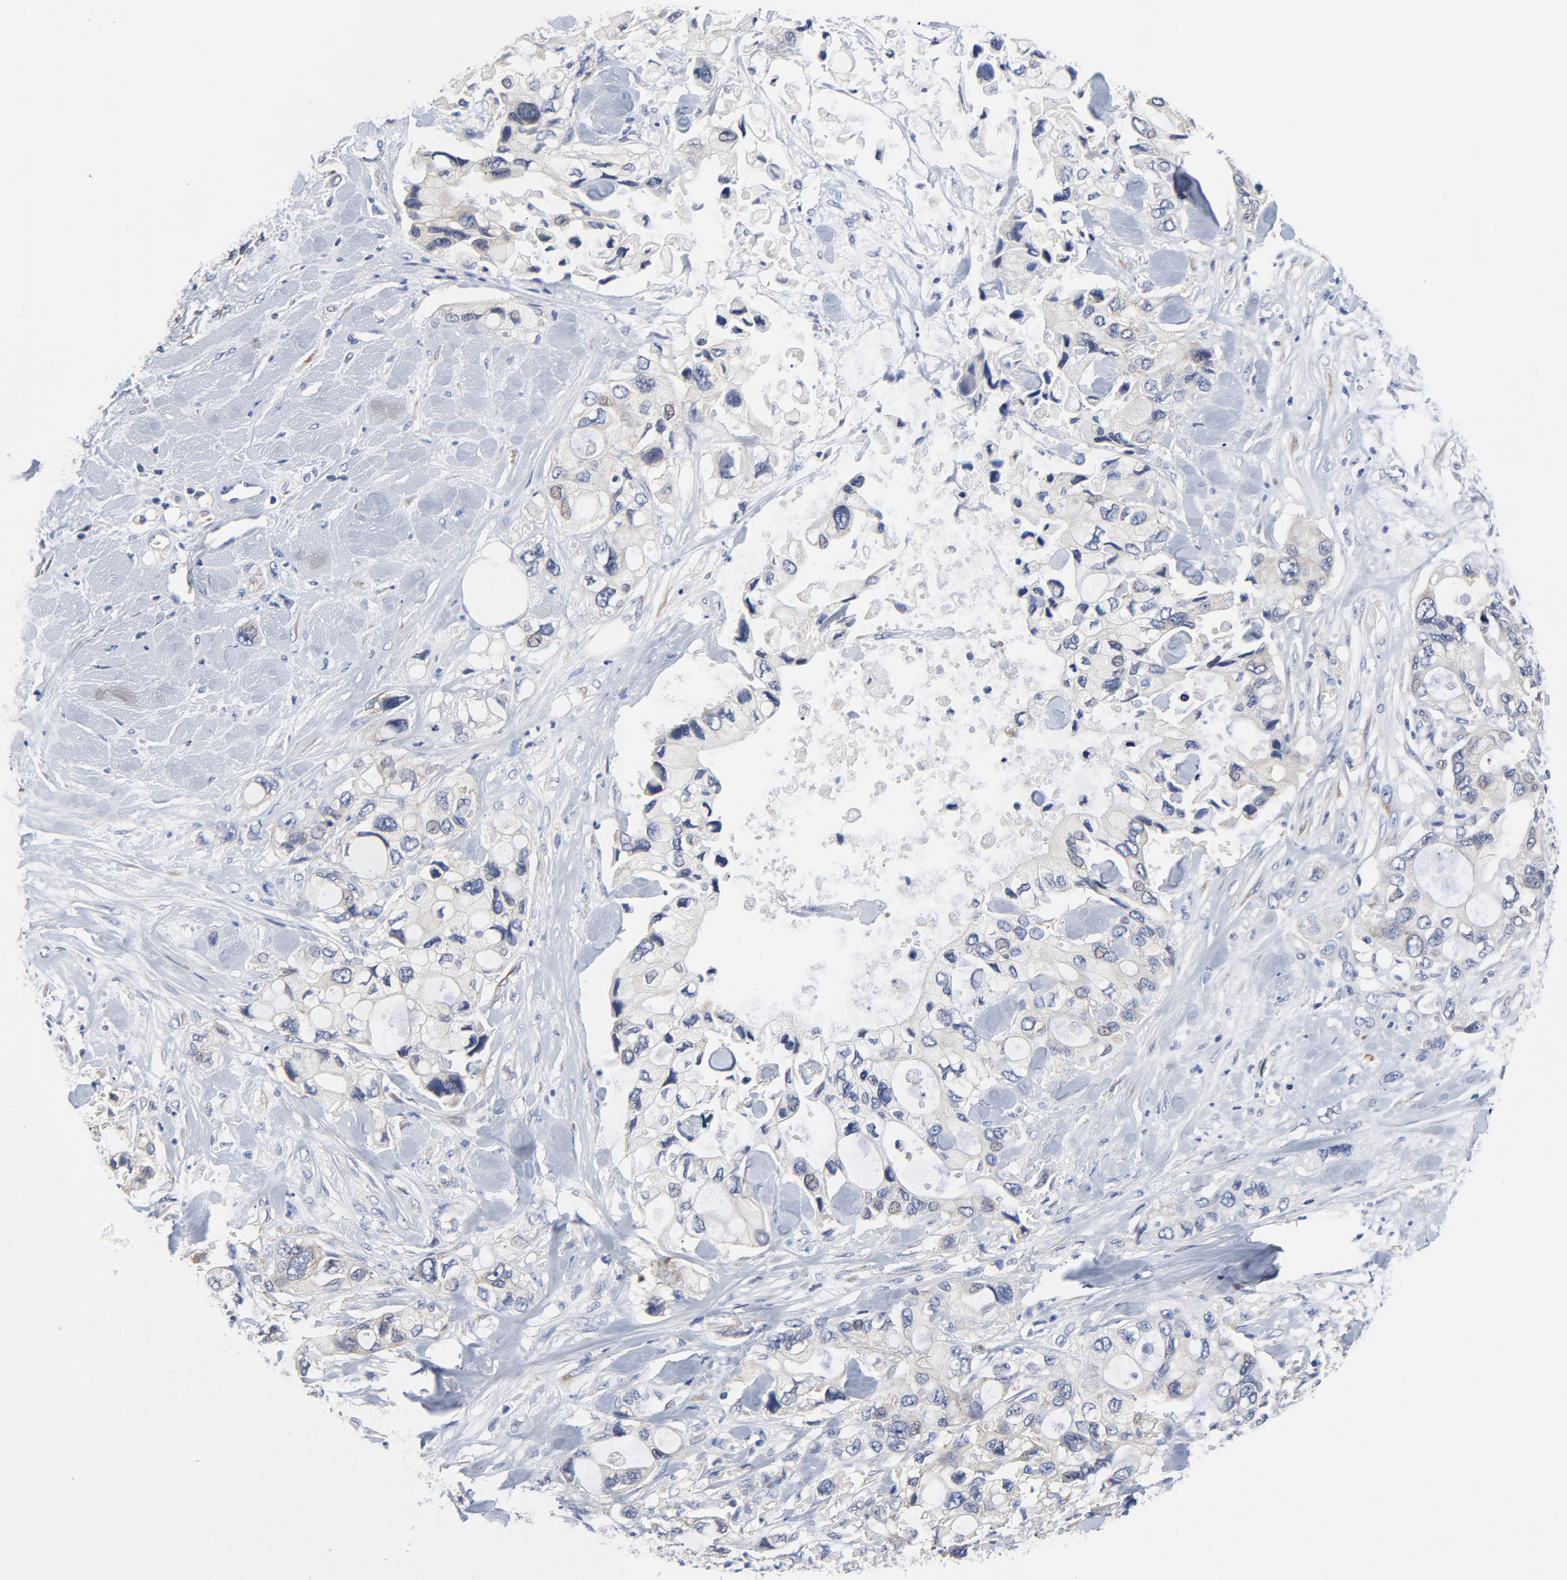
{"staining": {"intensity": "moderate", "quantity": "25%-75%", "location": "cytoplasmic/membranous"}, "tissue": "pancreatic cancer", "cell_type": "Tumor cells", "image_type": "cancer", "snomed": [{"axis": "morphology", "description": "Adenocarcinoma, NOS"}, {"axis": "topography", "description": "Pancreas"}], "caption": "This micrograph exhibits pancreatic cancer (adenocarcinoma) stained with immunohistochemistry to label a protein in brown. The cytoplasmic/membranous of tumor cells show moderate positivity for the protein. Nuclei are counter-stained blue.", "gene": "VAV2", "patient": {"sex": "male", "age": 70}}